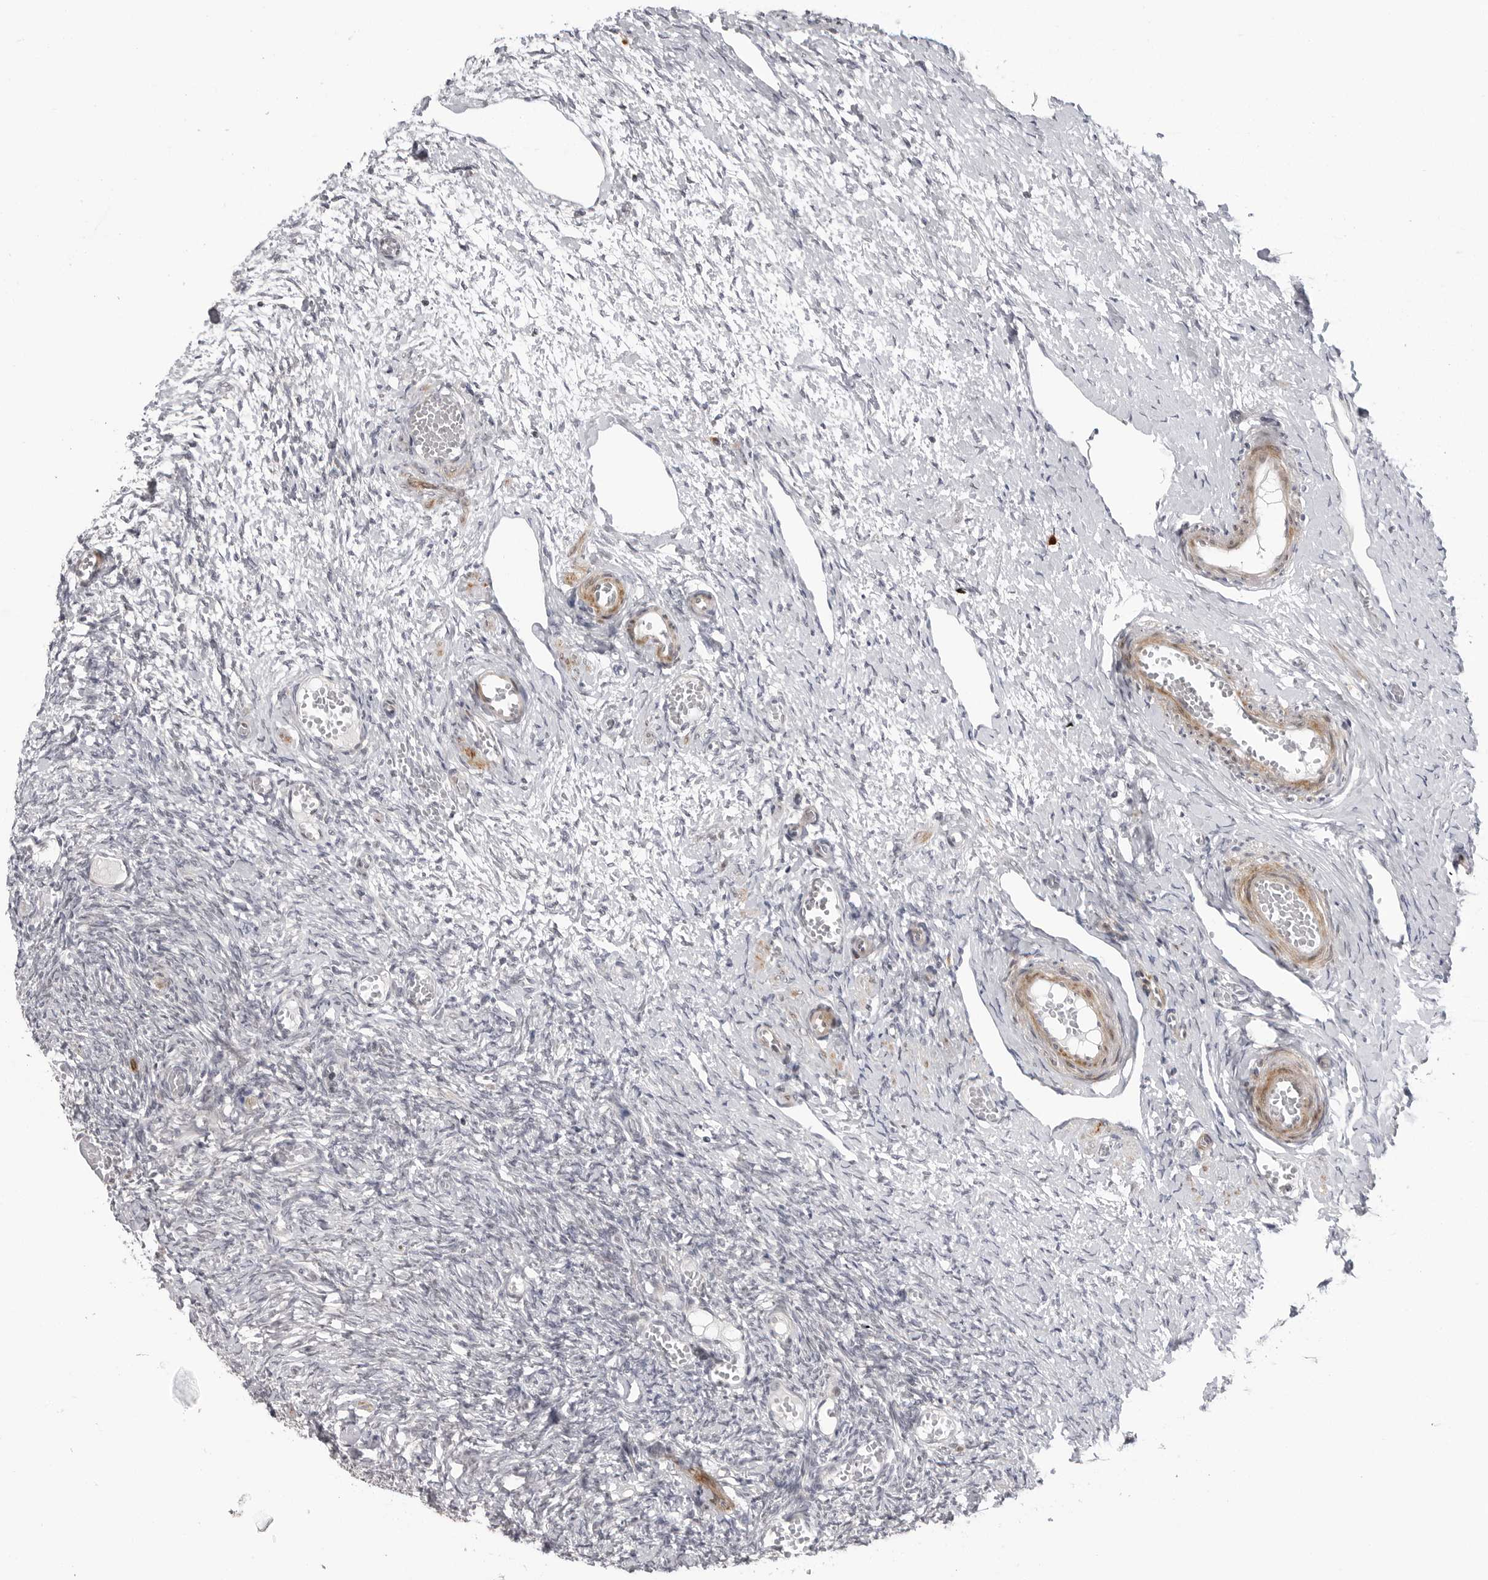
{"staining": {"intensity": "negative", "quantity": "none", "location": "none"}, "tissue": "ovary", "cell_type": "Ovarian stroma cells", "image_type": "normal", "snomed": [{"axis": "morphology", "description": "Adenocarcinoma, NOS"}, {"axis": "topography", "description": "Endometrium"}], "caption": "An IHC photomicrograph of normal ovary is shown. There is no staining in ovarian stroma cells of ovary. Brightfield microscopy of IHC stained with DAB (3,3'-diaminobenzidine) (brown) and hematoxylin (blue), captured at high magnification.", "gene": "ADAMTS5", "patient": {"sex": "female", "age": 32}}